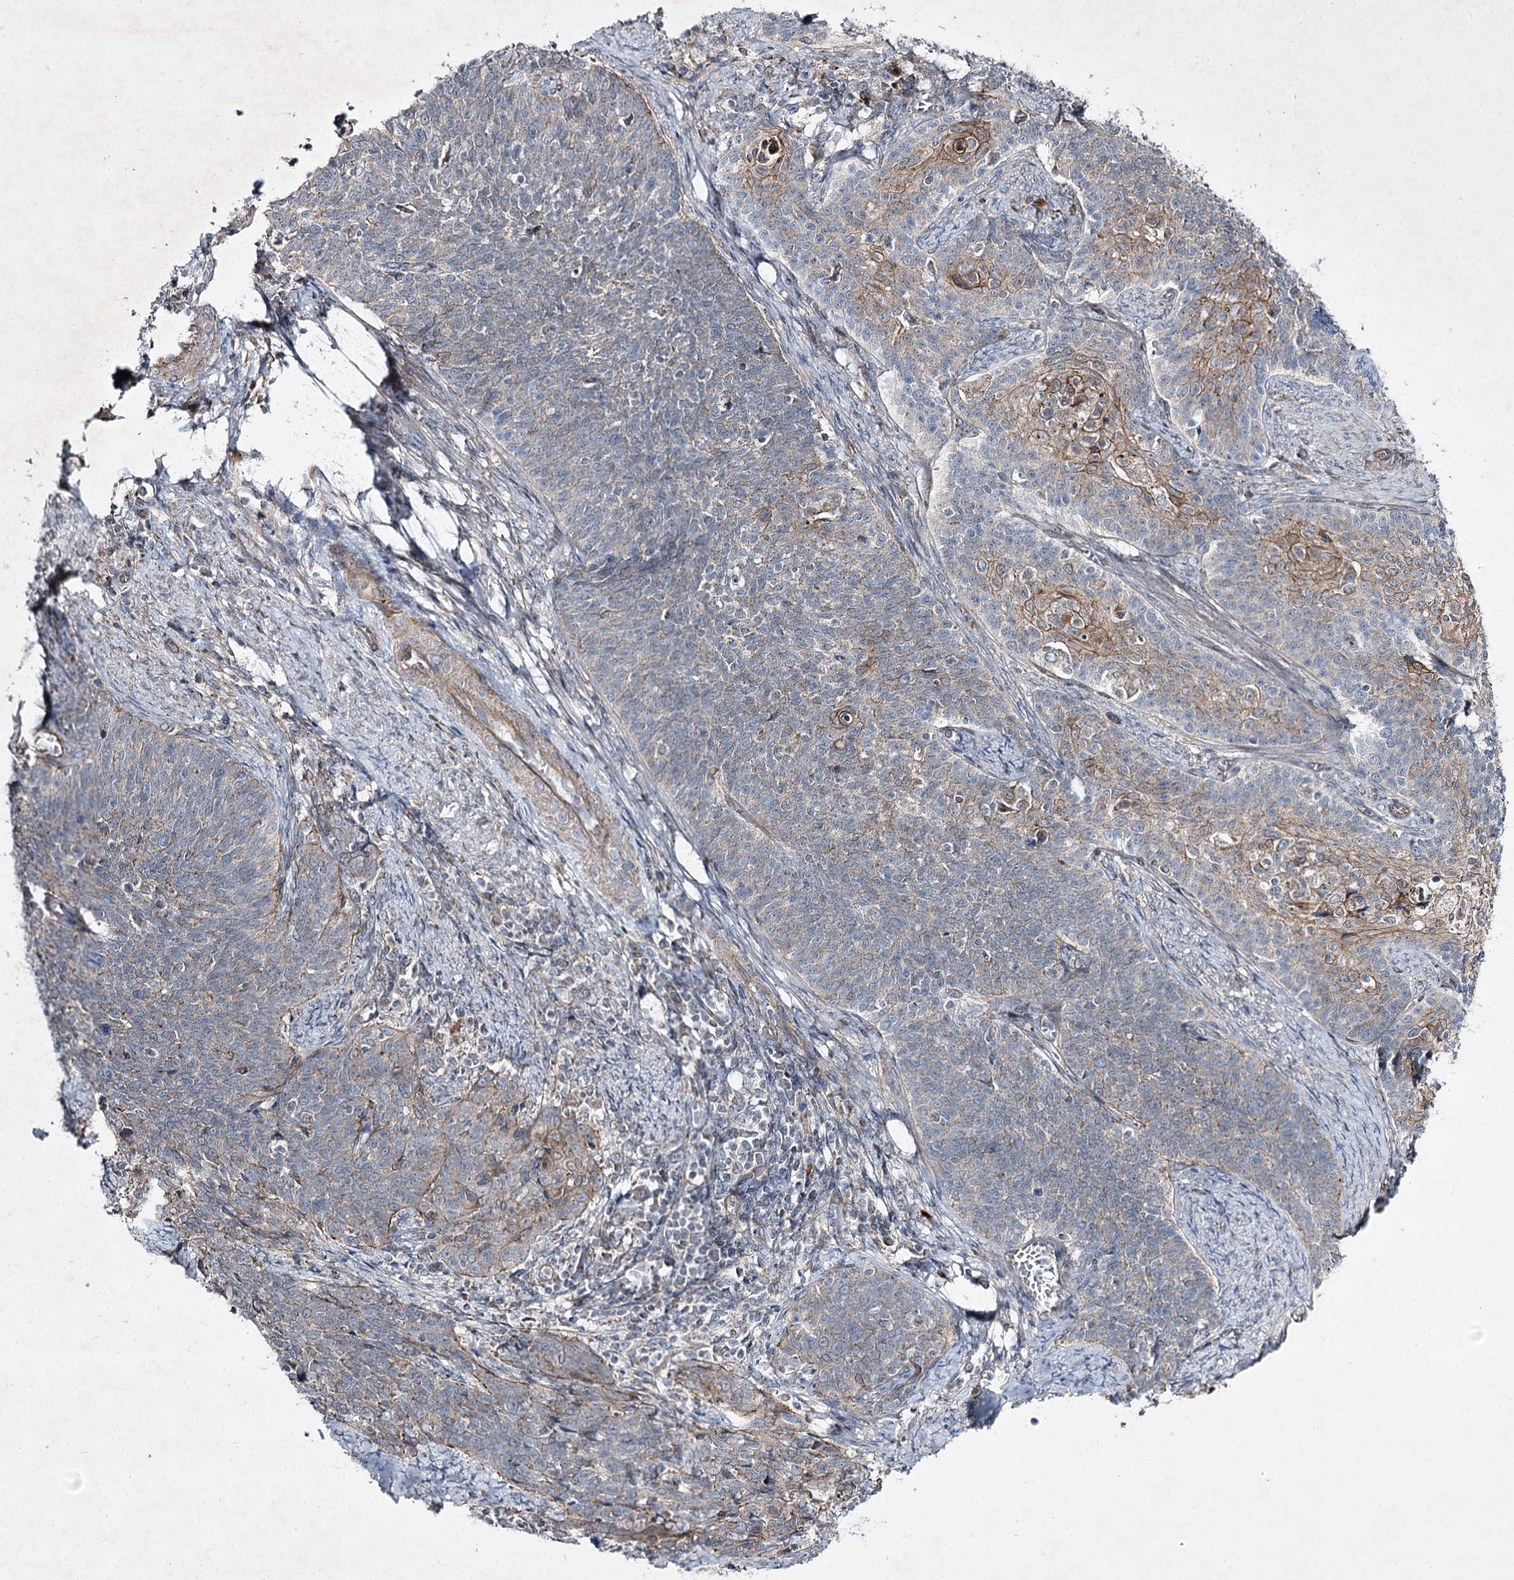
{"staining": {"intensity": "weak", "quantity": "<25%", "location": "cytoplasmic/membranous"}, "tissue": "cervical cancer", "cell_type": "Tumor cells", "image_type": "cancer", "snomed": [{"axis": "morphology", "description": "Squamous cell carcinoma, NOS"}, {"axis": "topography", "description": "Cervix"}], "caption": "Protein analysis of cervical squamous cell carcinoma shows no significant staining in tumor cells. (DAB immunohistochemistry with hematoxylin counter stain).", "gene": "KIAA0825", "patient": {"sex": "female", "age": 39}}